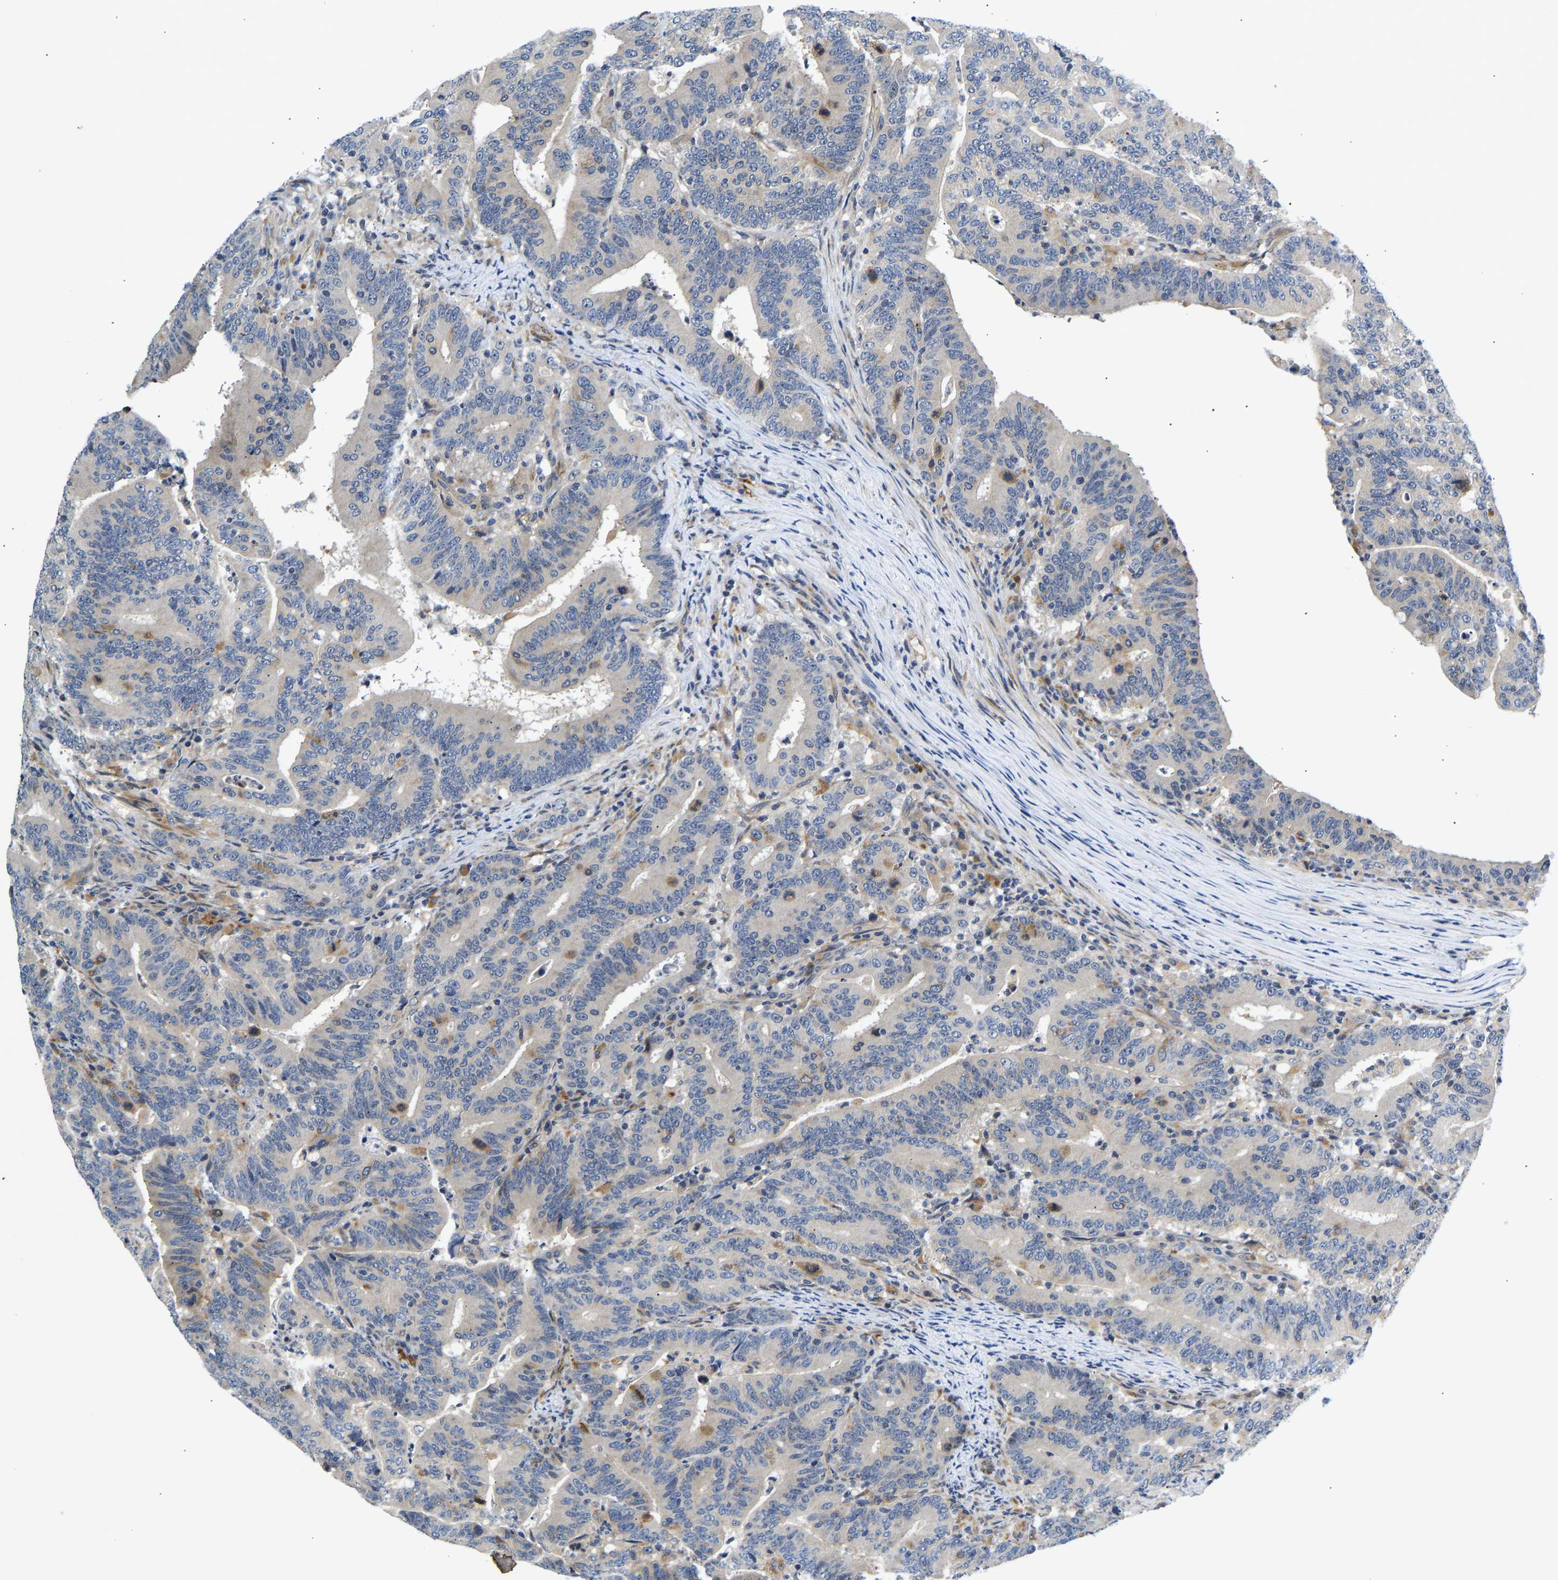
{"staining": {"intensity": "moderate", "quantity": ">75%", "location": "cytoplasmic/membranous"}, "tissue": "colorectal cancer", "cell_type": "Tumor cells", "image_type": "cancer", "snomed": [{"axis": "morphology", "description": "Adenocarcinoma, NOS"}, {"axis": "topography", "description": "Colon"}], "caption": "Tumor cells display moderate cytoplasmic/membranous positivity in about >75% of cells in adenocarcinoma (colorectal).", "gene": "RESF1", "patient": {"sex": "female", "age": 66}}